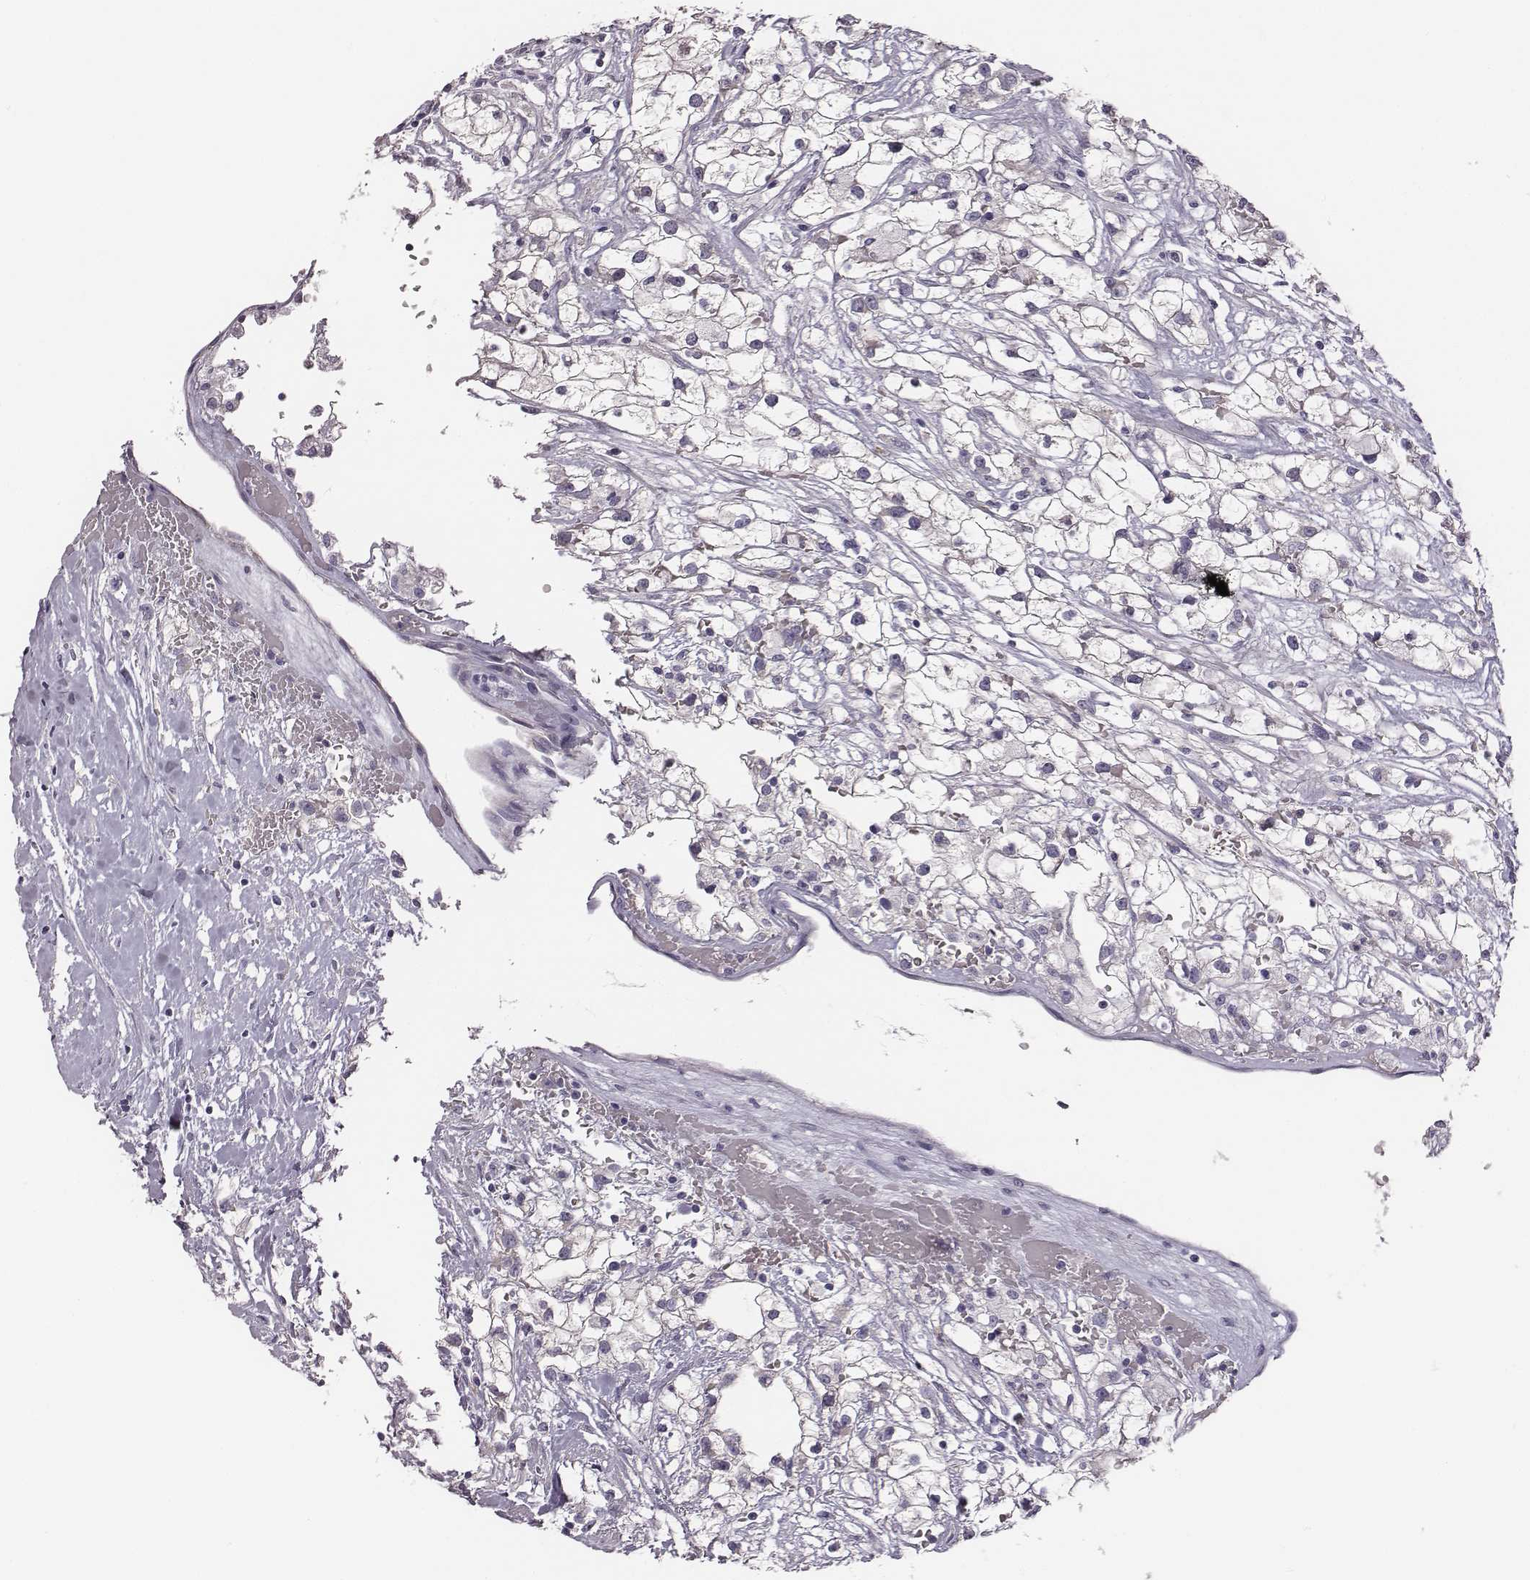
{"staining": {"intensity": "negative", "quantity": "none", "location": "none"}, "tissue": "renal cancer", "cell_type": "Tumor cells", "image_type": "cancer", "snomed": [{"axis": "morphology", "description": "Adenocarcinoma, NOS"}, {"axis": "topography", "description": "Kidney"}], "caption": "DAB (3,3'-diaminobenzidine) immunohistochemical staining of renal adenocarcinoma exhibits no significant staining in tumor cells.", "gene": "GUCA1A", "patient": {"sex": "male", "age": 59}}